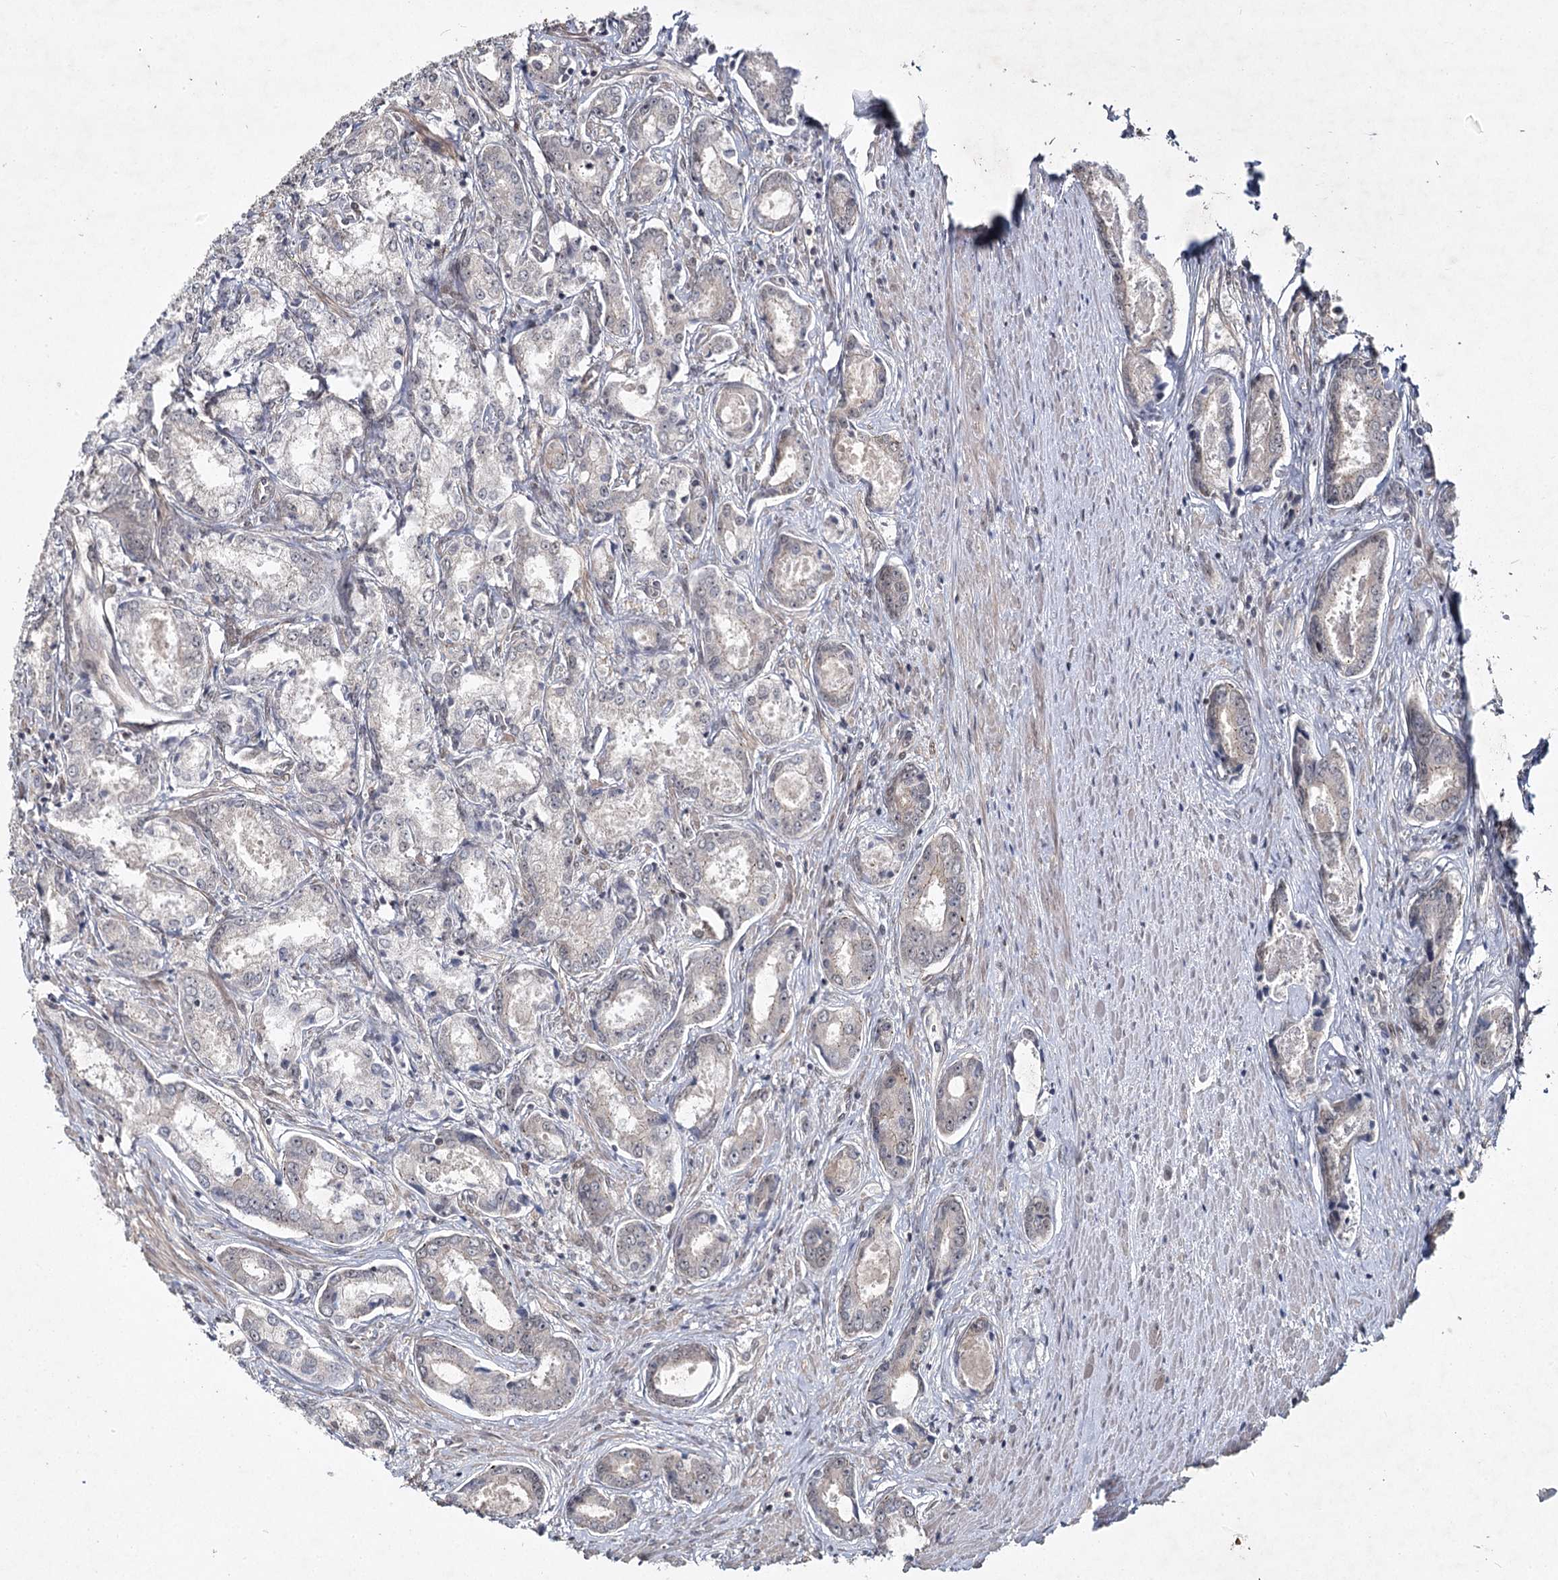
{"staining": {"intensity": "negative", "quantity": "none", "location": "none"}, "tissue": "prostate cancer", "cell_type": "Tumor cells", "image_type": "cancer", "snomed": [{"axis": "morphology", "description": "Adenocarcinoma, Low grade"}, {"axis": "topography", "description": "Prostate"}], "caption": "Immunohistochemistry (IHC) of prostate cancer (low-grade adenocarcinoma) exhibits no positivity in tumor cells. The staining is performed using DAB (3,3'-diaminobenzidine) brown chromogen with nuclei counter-stained in using hematoxylin.", "gene": "DCUN1D4", "patient": {"sex": "male", "age": 68}}